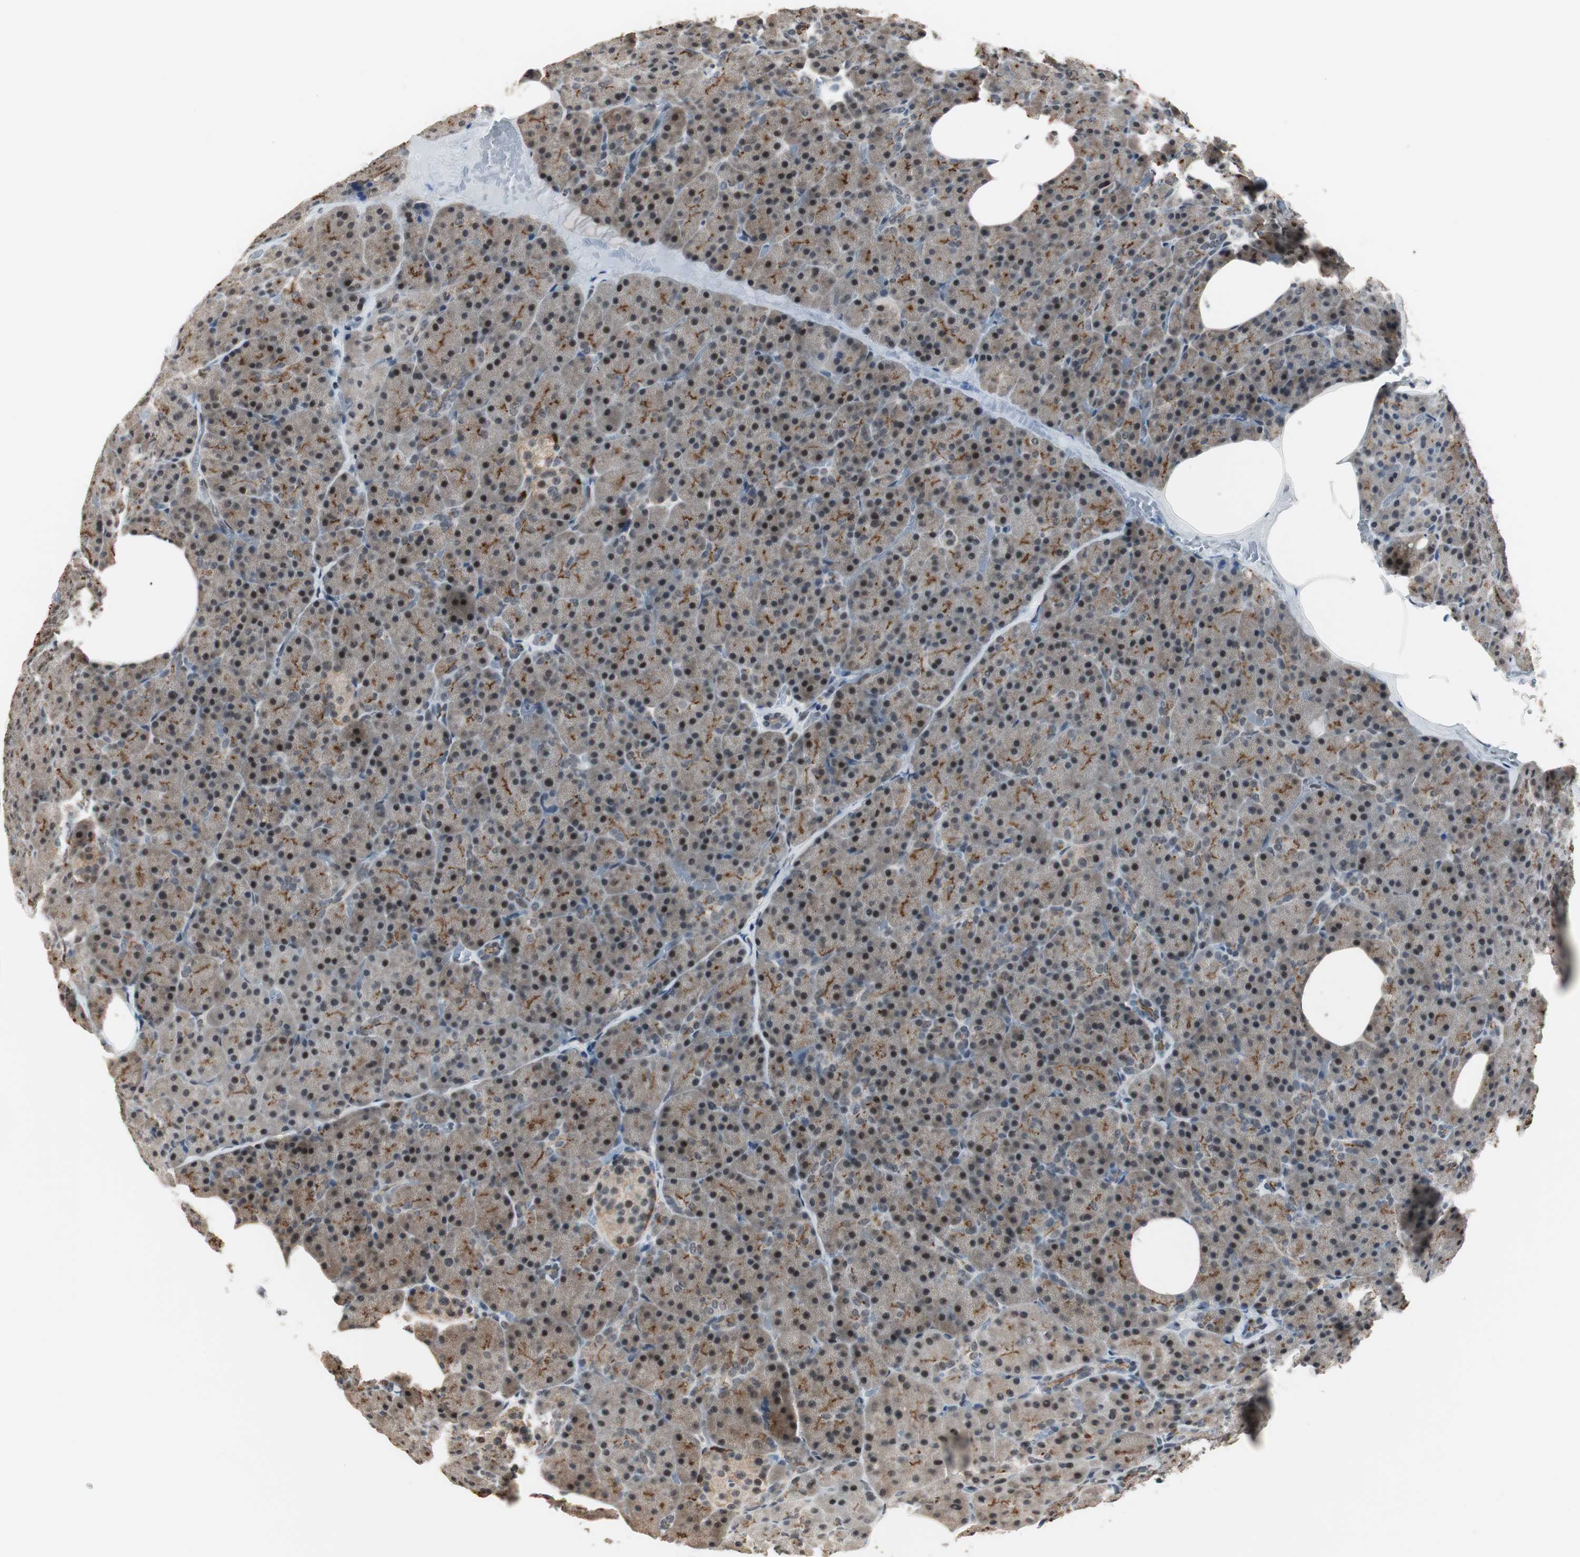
{"staining": {"intensity": "moderate", "quantity": "25%-75%", "location": "cytoplasmic/membranous"}, "tissue": "pancreas", "cell_type": "Exocrine glandular cells", "image_type": "normal", "snomed": [{"axis": "morphology", "description": "Normal tissue, NOS"}, {"axis": "topography", "description": "Pancreas"}], "caption": "This photomicrograph exhibits immunohistochemistry staining of unremarkable pancreas, with medium moderate cytoplasmic/membranous staining in approximately 25%-75% of exocrine glandular cells.", "gene": "MKX", "patient": {"sex": "female", "age": 35}}